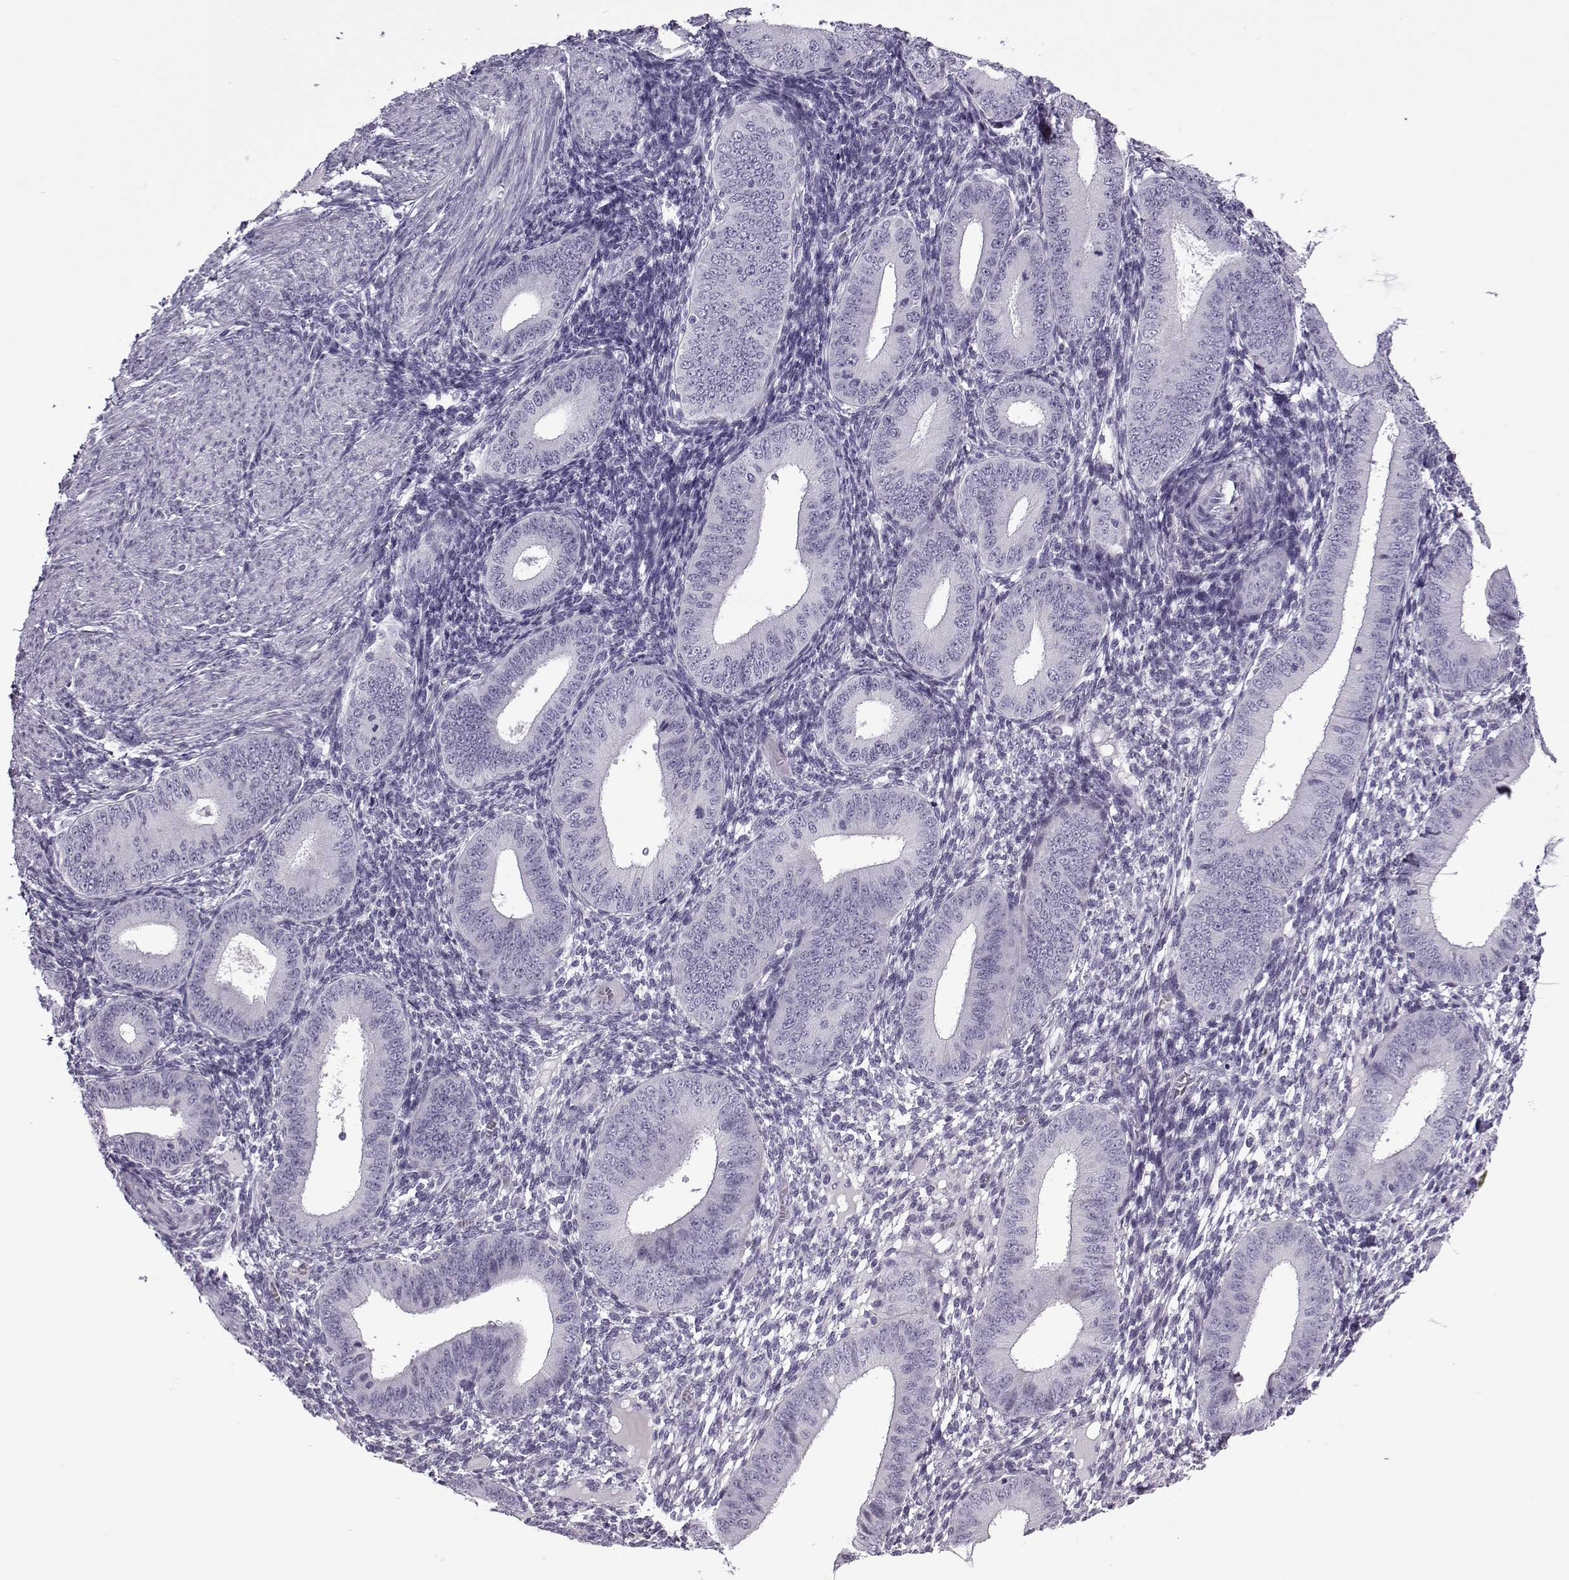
{"staining": {"intensity": "negative", "quantity": "none", "location": "none"}, "tissue": "endometrium", "cell_type": "Cells in endometrial stroma", "image_type": "normal", "snomed": [{"axis": "morphology", "description": "Normal tissue, NOS"}, {"axis": "topography", "description": "Endometrium"}], "caption": "Immunohistochemistry micrograph of normal endometrium: human endometrium stained with DAB (3,3'-diaminobenzidine) exhibits no significant protein staining in cells in endometrial stroma.", "gene": "OIP5", "patient": {"sex": "female", "age": 39}}